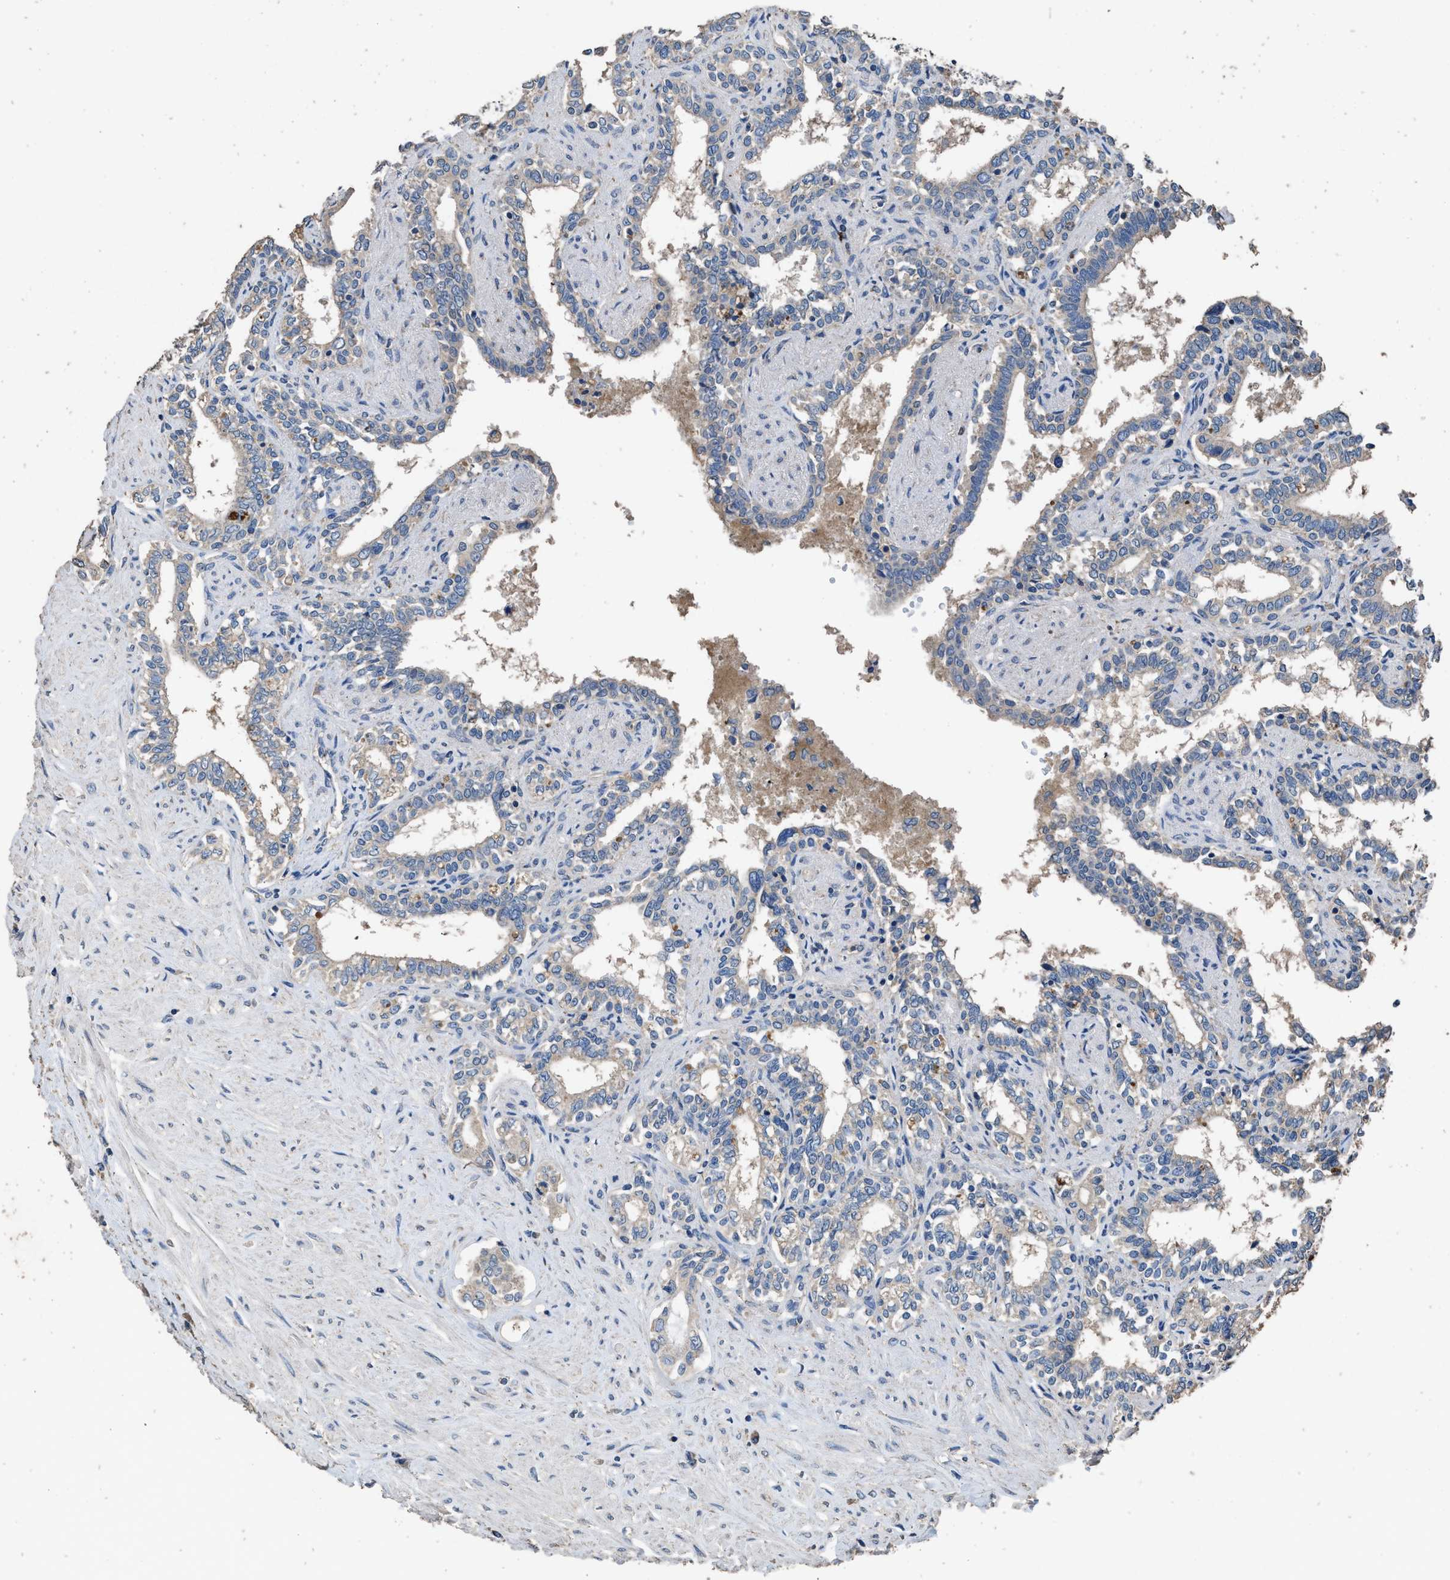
{"staining": {"intensity": "weak", "quantity": "<25%", "location": "cytoplasmic/membranous"}, "tissue": "seminal vesicle", "cell_type": "Glandular cells", "image_type": "normal", "snomed": [{"axis": "morphology", "description": "Normal tissue, NOS"}, {"axis": "morphology", "description": "Adenocarcinoma, High grade"}, {"axis": "topography", "description": "Prostate"}, {"axis": "topography", "description": "Seminal veicle"}], "caption": "Histopathology image shows no significant protein positivity in glandular cells of normal seminal vesicle. (DAB IHC visualized using brightfield microscopy, high magnification).", "gene": "ITSN1", "patient": {"sex": "male", "age": 55}}